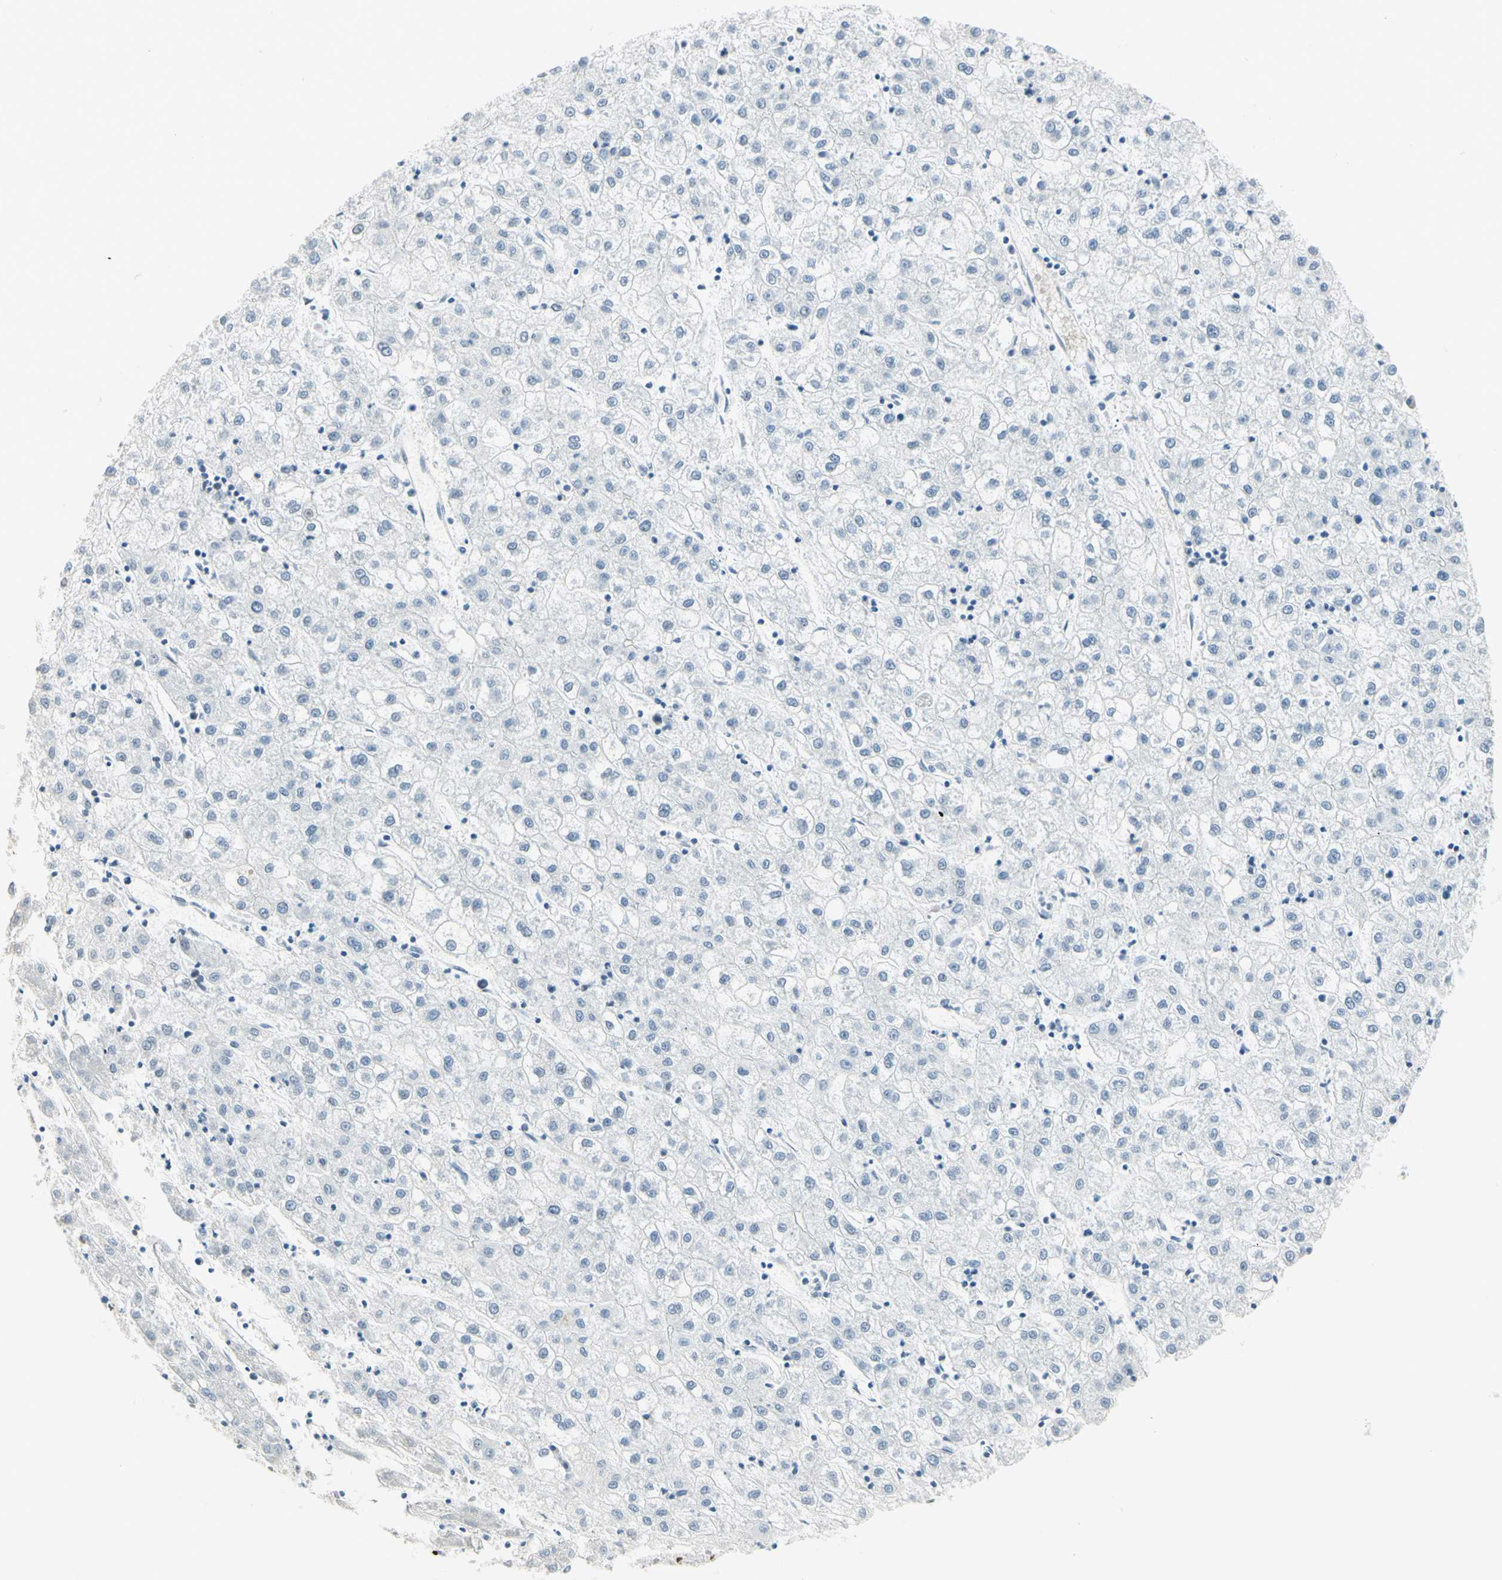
{"staining": {"intensity": "negative", "quantity": "none", "location": "none"}, "tissue": "liver cancer", "cell_type": "Tumor cells", "image_type": "cancer", "snomed": [{"axis": "morphology", "description": "Carcinoma, Hepatocellular, NOS"}, {"axis": "topography", "description": "Liver"}], "caption": "Immunohistochemical staining of liver cancer (hepatocellular carcinoma) reveals no significant staining in tumor cells.", "gene": "BCAN", "patient": {"sex": "male", "age": 72}}